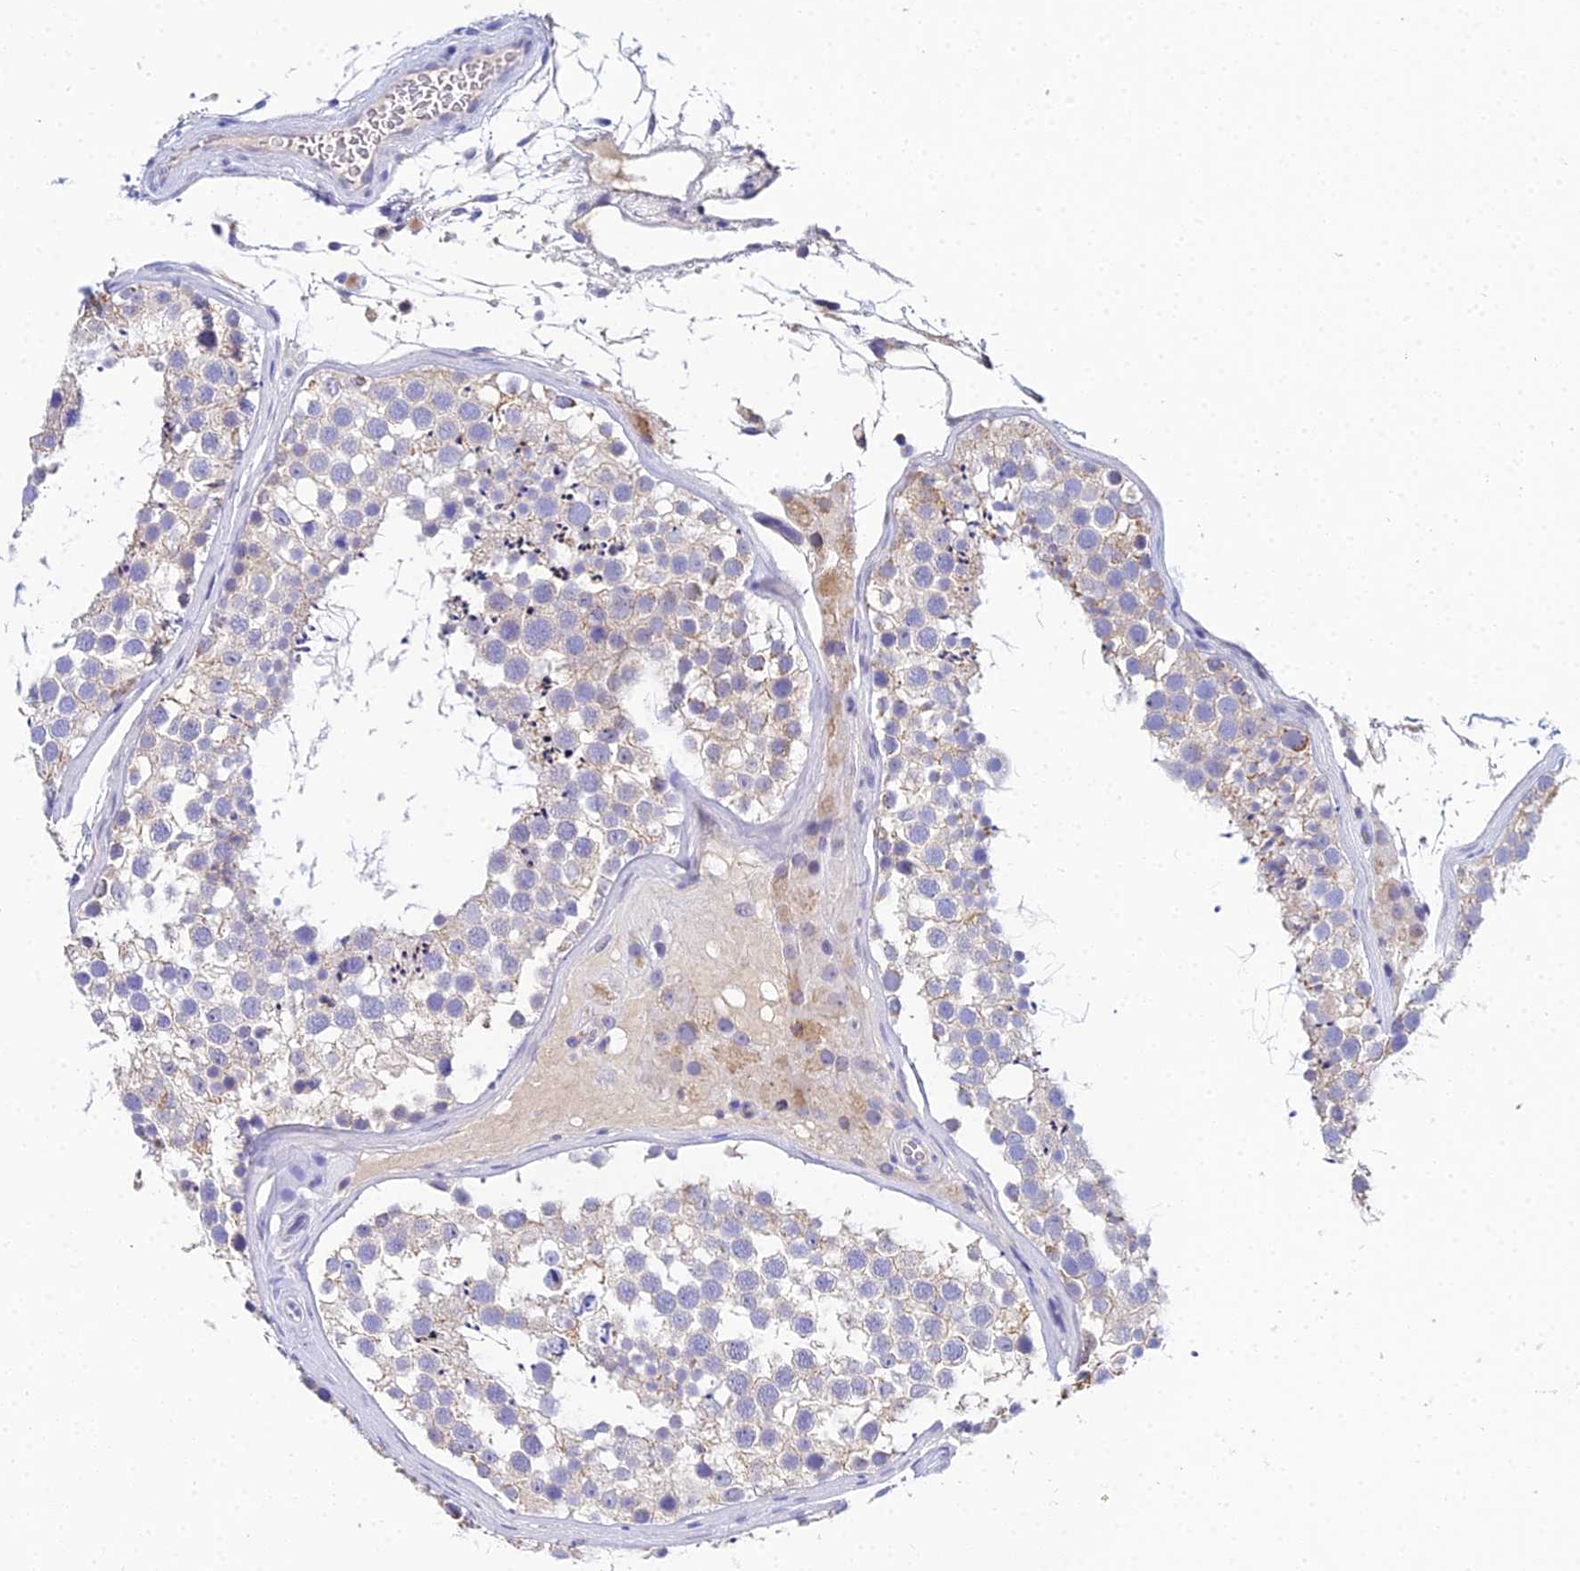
{"staining": {"intensity": "weak", "quantity": "<25%", "location": "cytoplasmic/membranous"}, "tissue": "testis", "cell_type": "Cells in seminiferous ducts", "image_type": "normal", "snomed": [{"axis": "morphology", "description": "Normal tissue, NOS"}, {"axis": "topography", "description": "Testis"}], "caption": "This is an IHC micrograph of benign human testis. There is no positivity in cells in seminiferous ducts.", "gene": "ZXDA", "patient": {"sex": "male", "age": 46}}